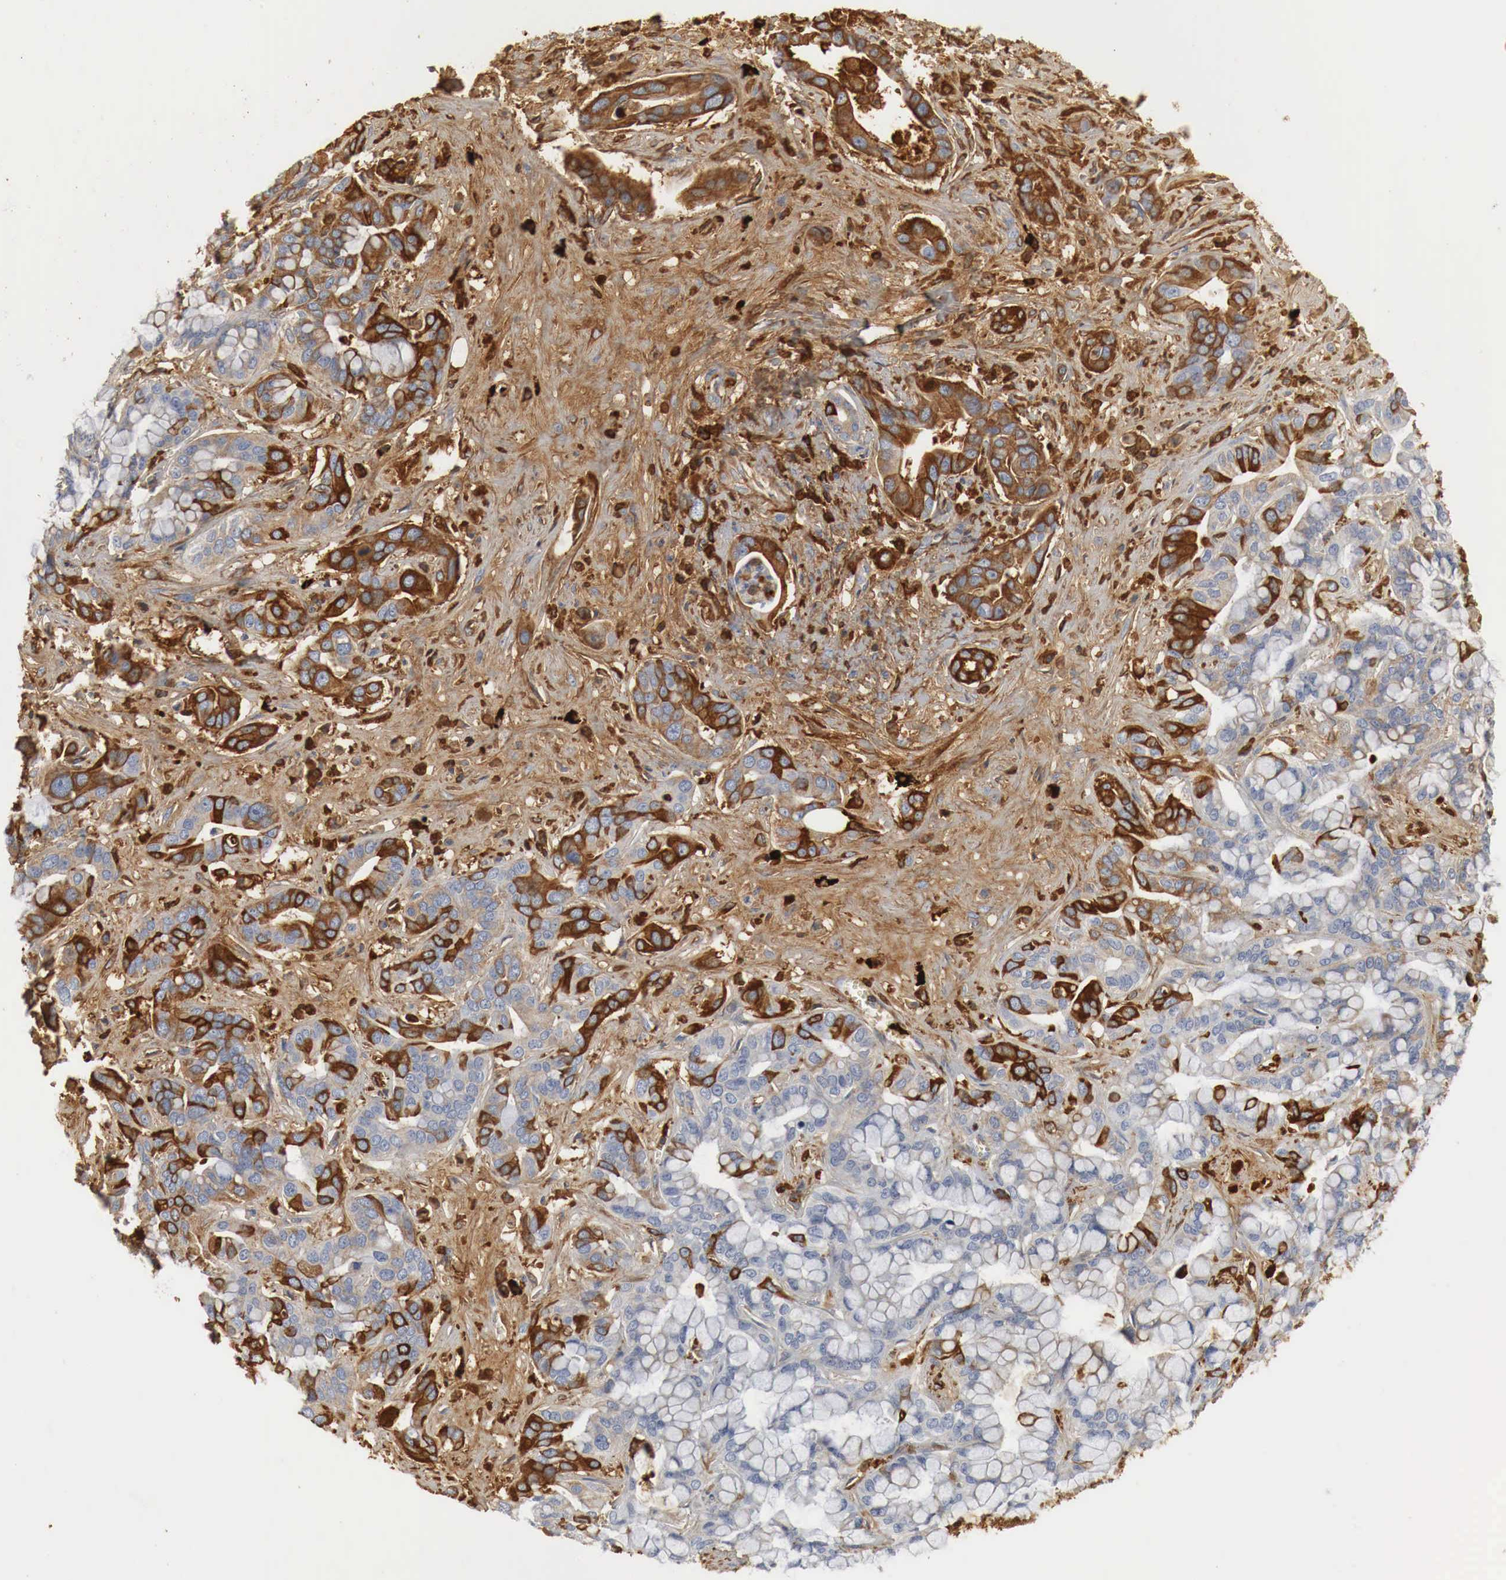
{"staining": {"intensity": "moderate", "quantity": "<25%", "location": "cytoplasmic/membranous"}, "tissue": "liver cancer", "cell_type": "Tumor cells", "image_type": "cancer", "snomed": [{"axis": "morphology", "description": "Cholangiocarcinoma"}, {"axis": "topography", "description": "Liver"}], "caption": "Human liver cholangiocarcinoma stained with a brown dye exhibits moderate cytoplasmic/membranous positive expression in about <25% of tumor cells.", "gene": "IGLC3", "patient": {"sex": "female", "age": 65}}